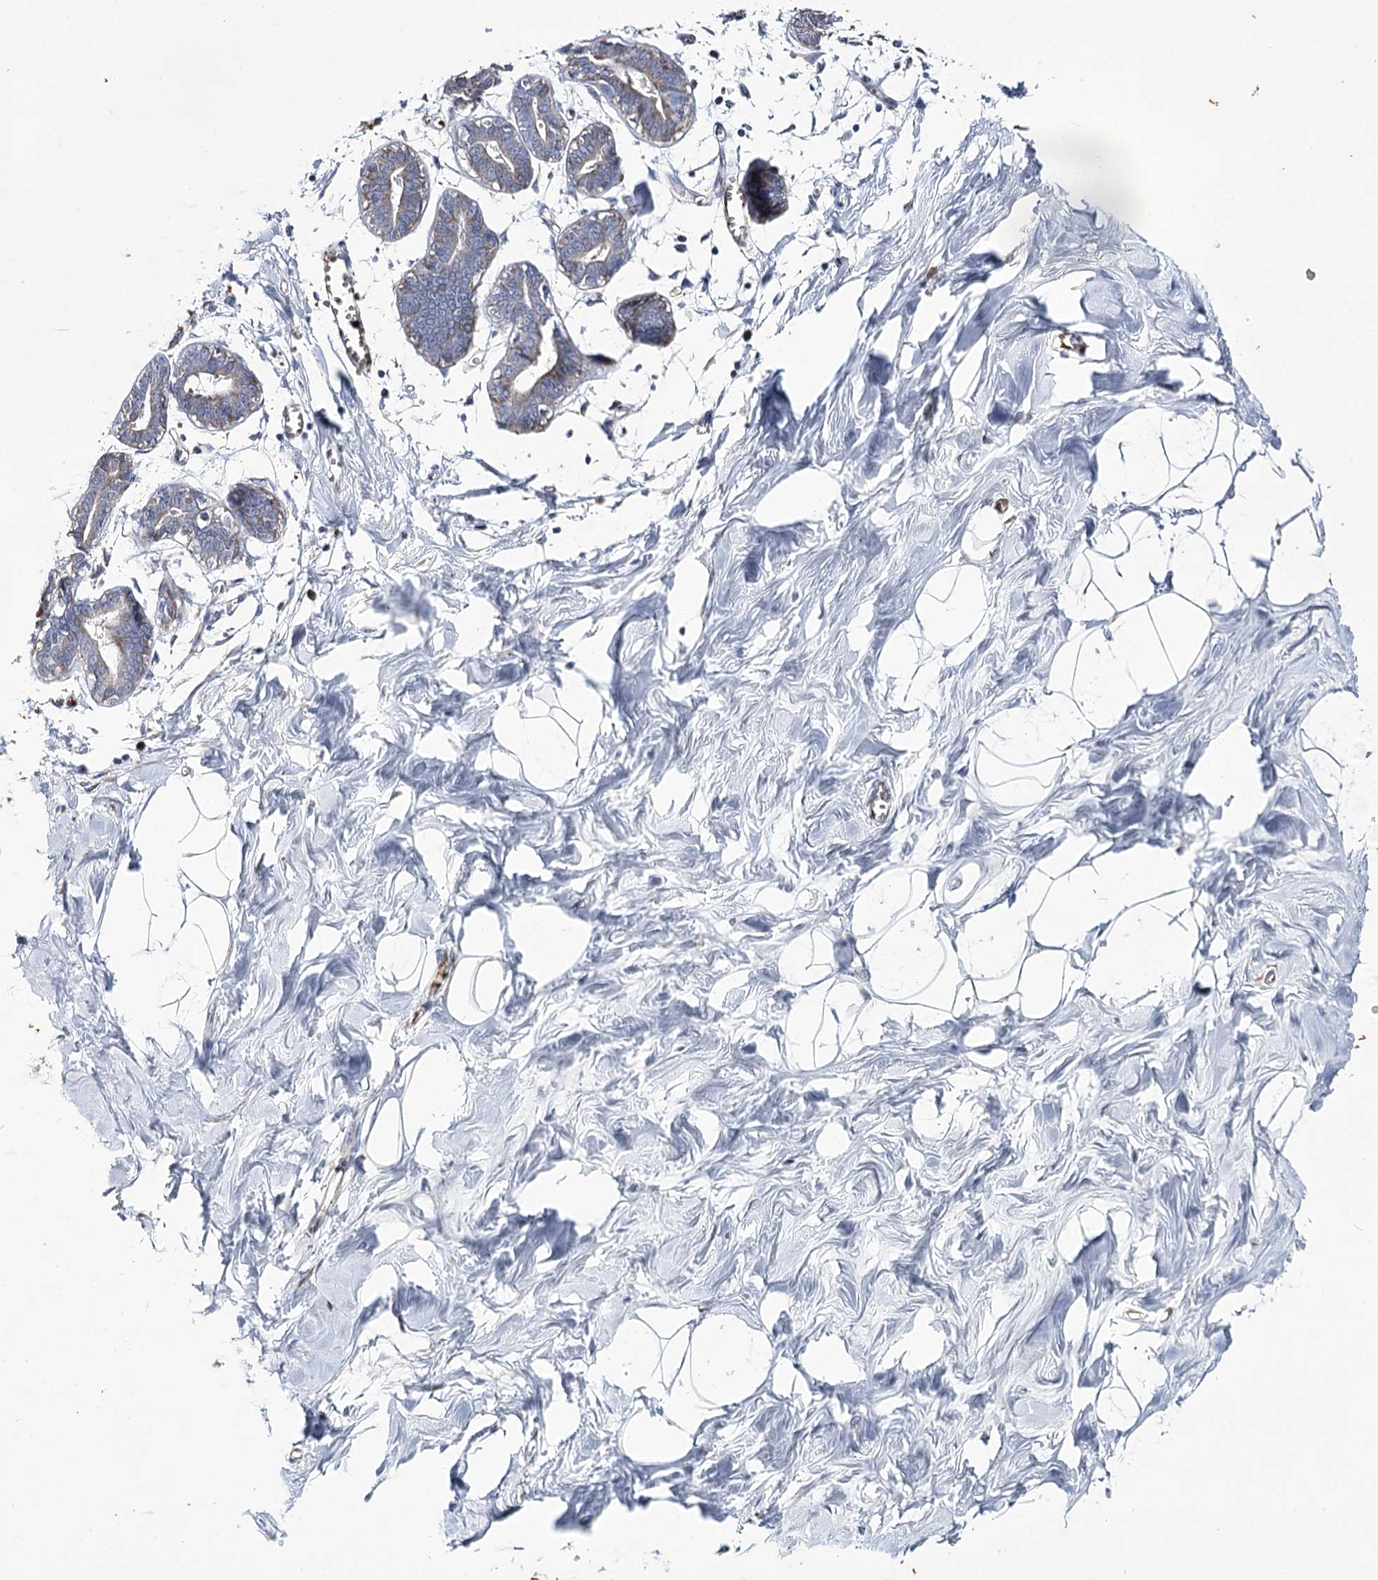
{"staining": {"intensity": "negative", "quantity": "none", "location": "none"}, "tissue": "breast", "cell_type": "Adipocytes", "image_type": "normal", "snomed": [{"axis": "morphology", "description": "Normal tissue, NOS"}, {"axis": "topography", "description": "Breast"}], "caption": "Human breast stained for a protein using immunohistochemistry shows no expression in adipocytes.", "gene": "GBF1", "patient": {"sex": "female", "age": 27}}